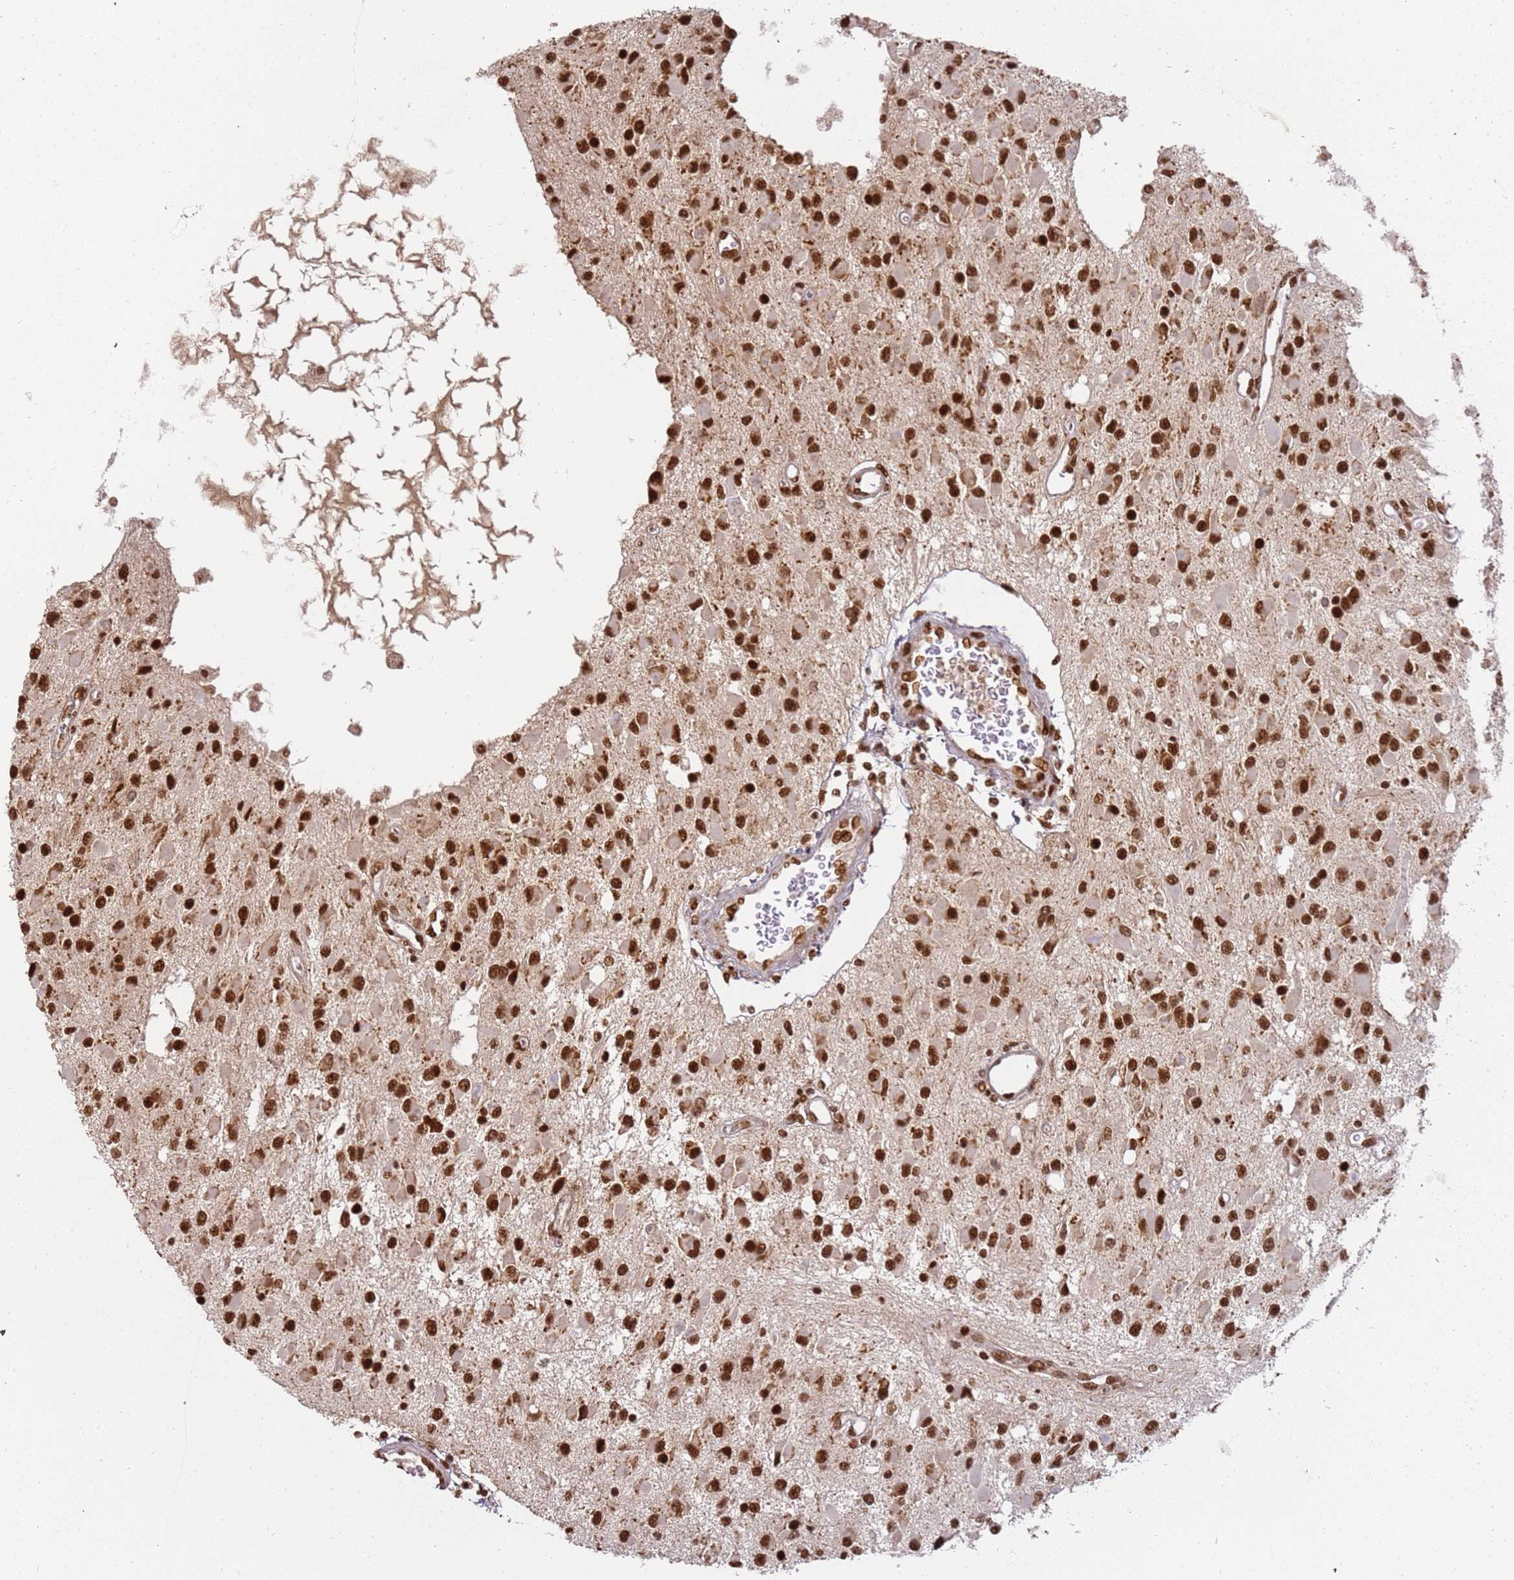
{"staining": {"intensity": "strong", "quantity": ">75%", "location": "nuclear"}, "tissue": "glioma", "cell_type": "Tumor cells", "image_type": "cancer", "snomed": [{"axis": "morphology", "description": "Glioma, malignant, High grade"}, {"axis": "topography", "description": "Brain"}], "caption": "Immunohistochemical staining of human high-grade glioma (malignant) demonstrates high levels of strong nuclear protein expression in about >75% of tumor cells.", "gene": "TENT4A", "patient": {"sex": "male", "age": 53}}